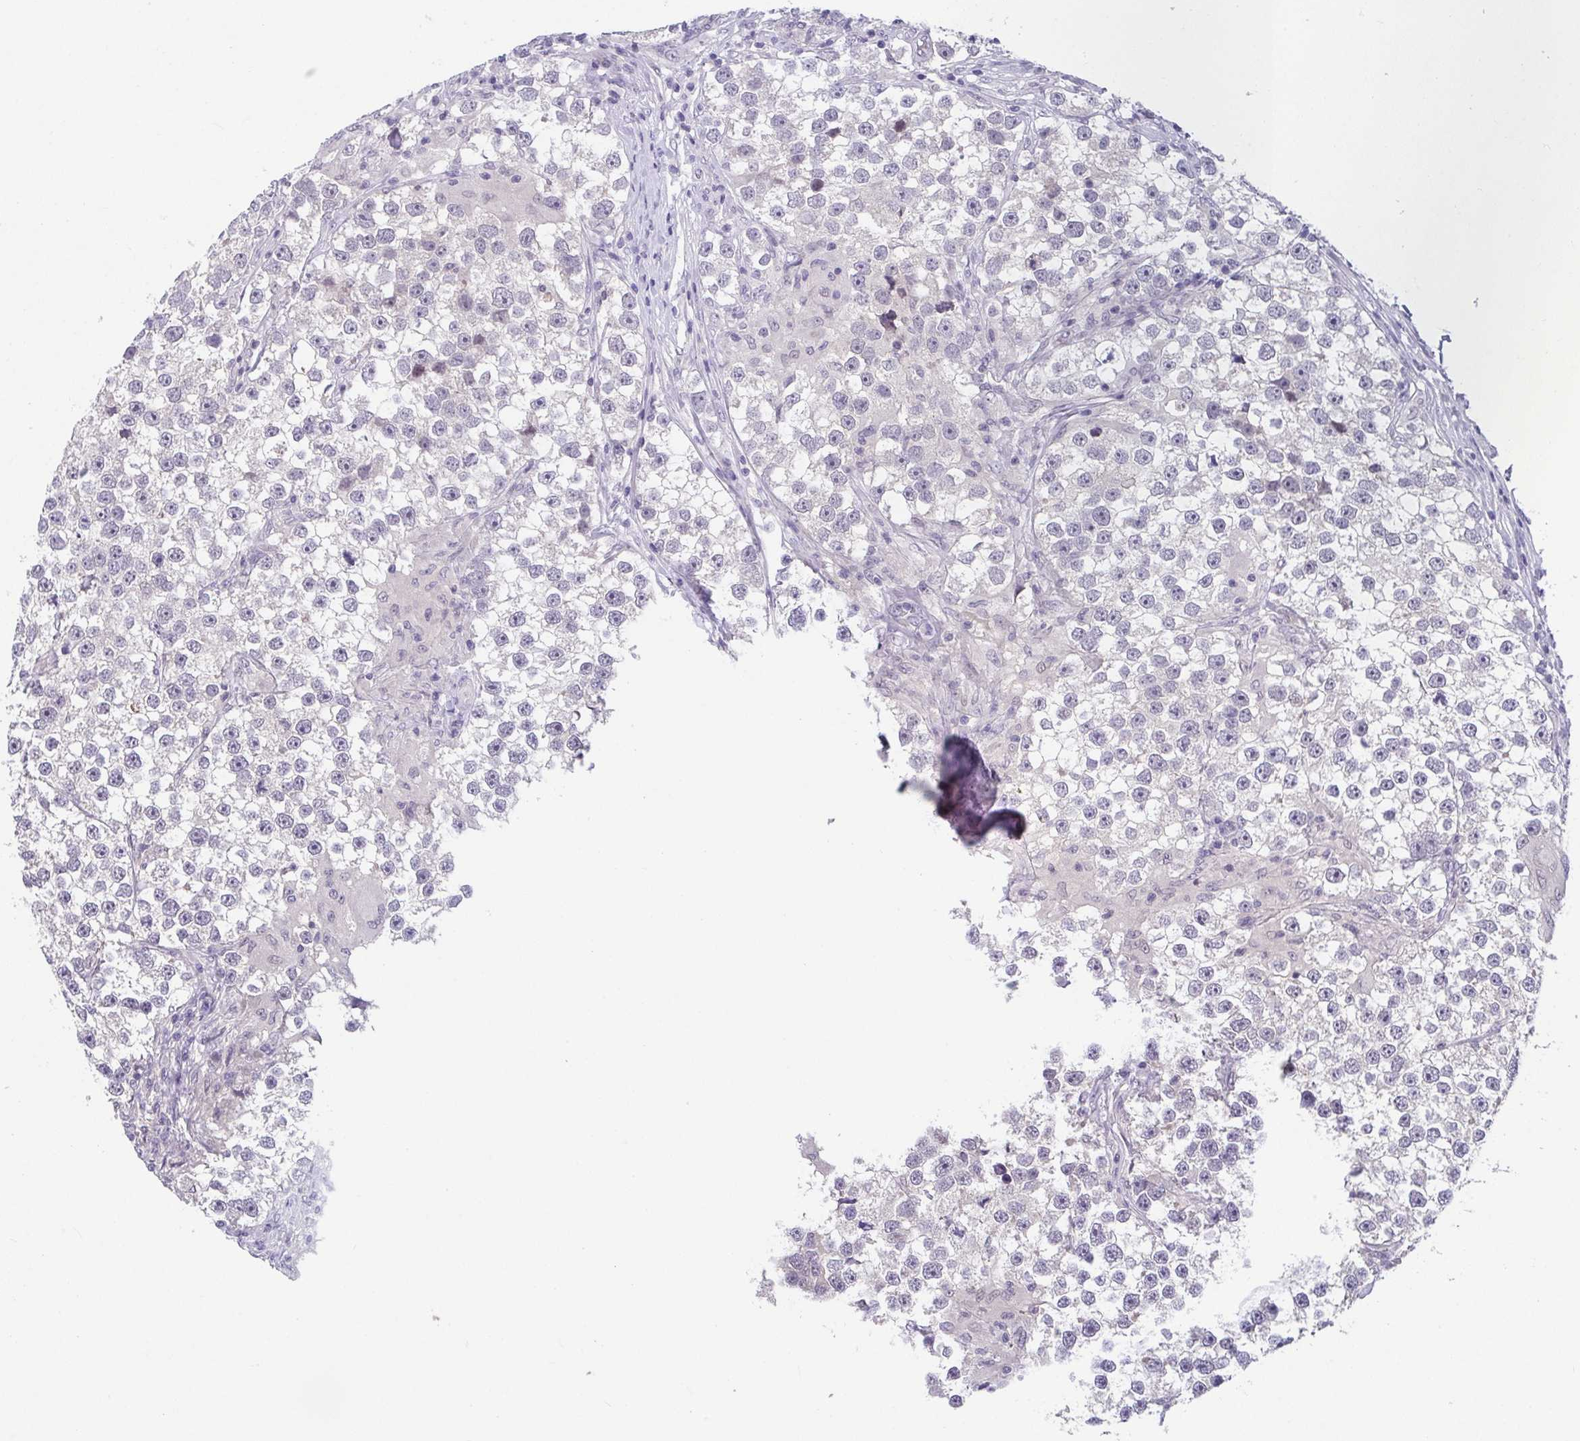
{"staining": {"intensity": "negative", "quantity": "none", "location": "none"}, "tissue": "testis cancer", "cell_type": "Tumor cells", "image_type": "cancer", "snomed": [{"axis": "morphology", "description": "Seminoma, NOS"}, {"axis": "topography", "description": "Testis"}], "caption": "Testis seminoma stained for a protein using IHC reveals no staining tumor cells.", "gene": "GLTPD2", "patient": {"sex": "male", "age": 46}}